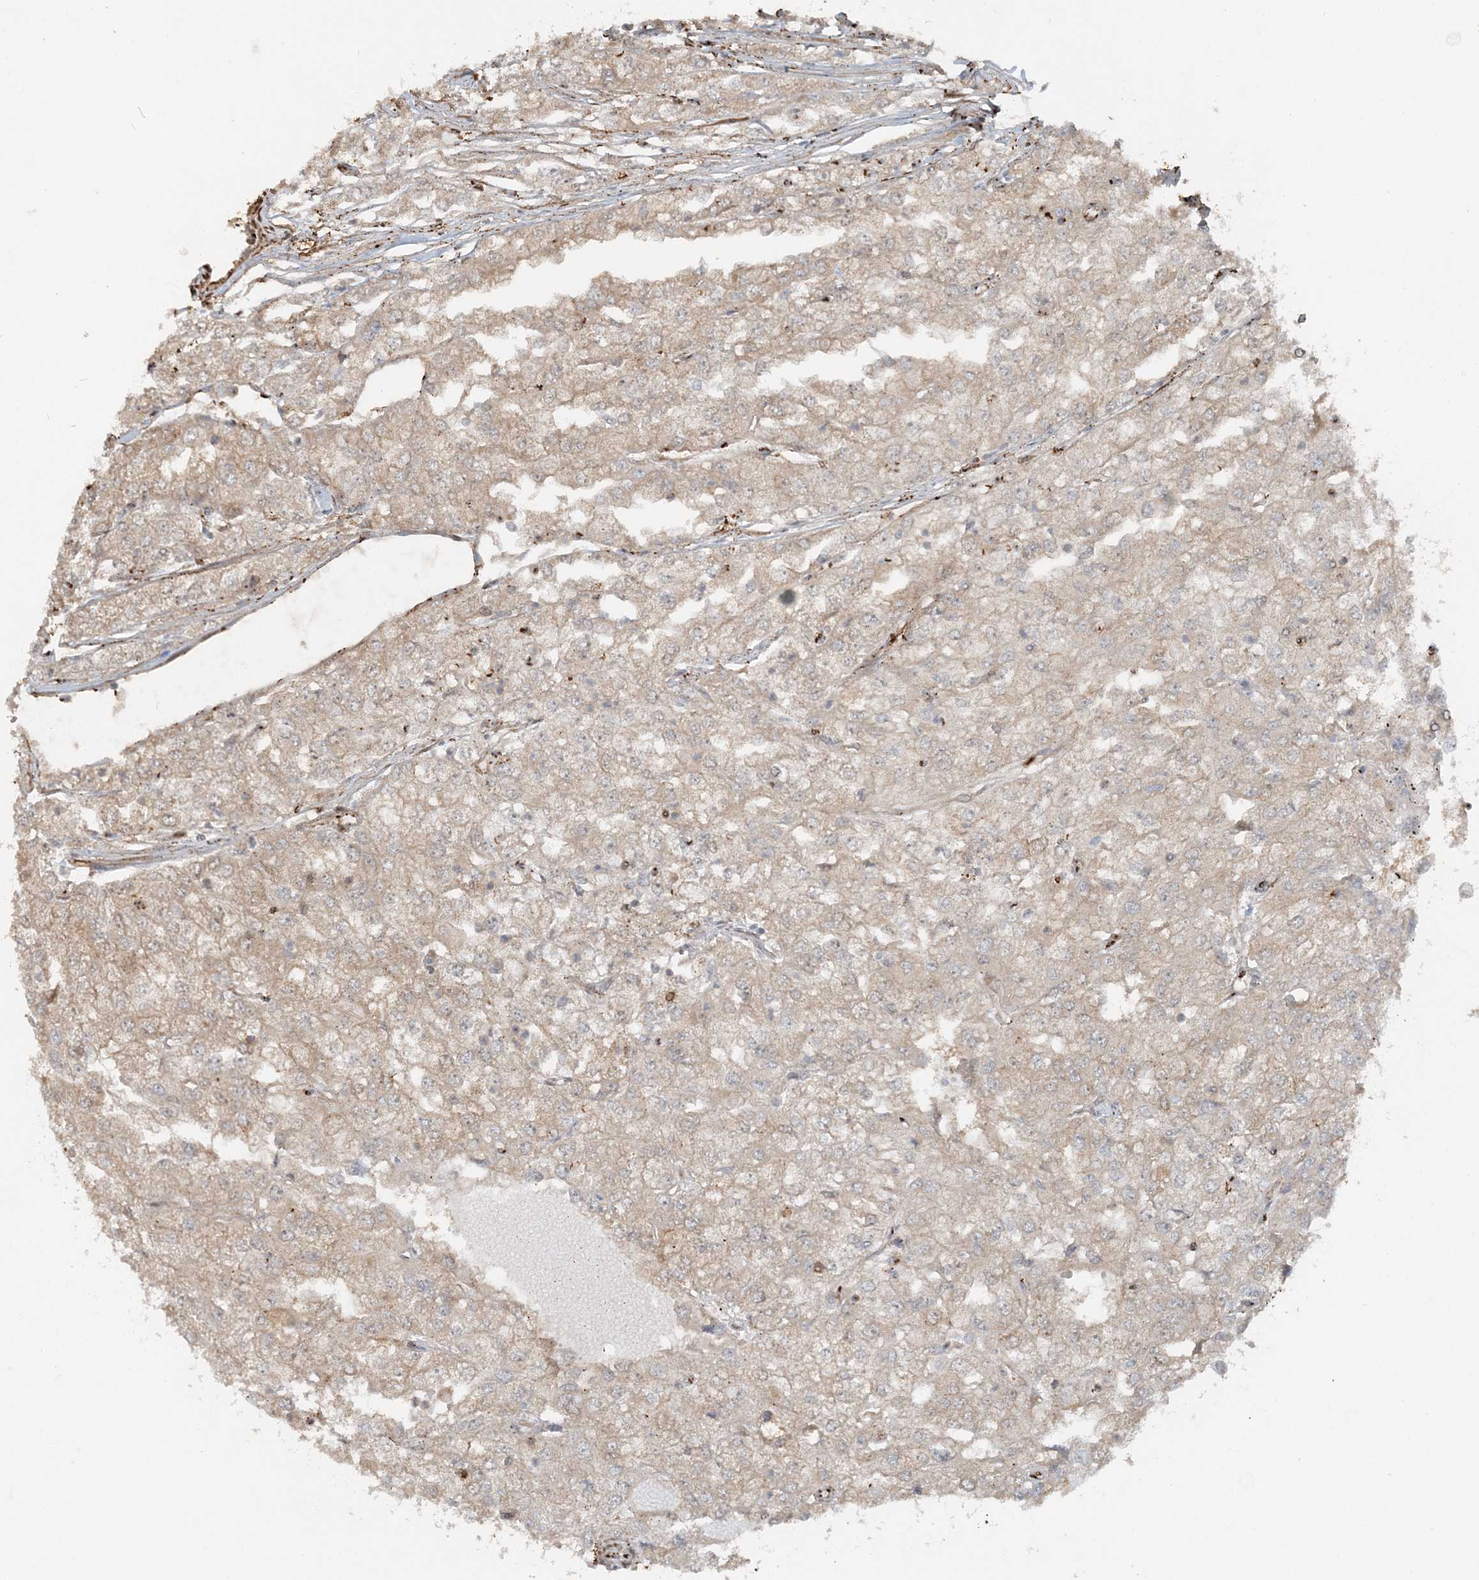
{"staining": {"intensity": "weak", "quantity": "<25%", "location": "cytoplasmic/membranous"}, "tissue": "renal cancer", "cell_type": "Tumor cells", "image_type": "cancer", "snomed": [{"axis": "morphology", "description": "Adenocarcinoma, NOS"}, {"axis": "topography", "description": "Kidney"}], "caption": "There is no significant expression in tumor cells of adenocarcinoma (renal). (DAB (3,3'-diaminobenzidine) immunohistochemistry, high magnification).", "gene": "DSTN", "patient": {"sex": "female", "age": 54}}